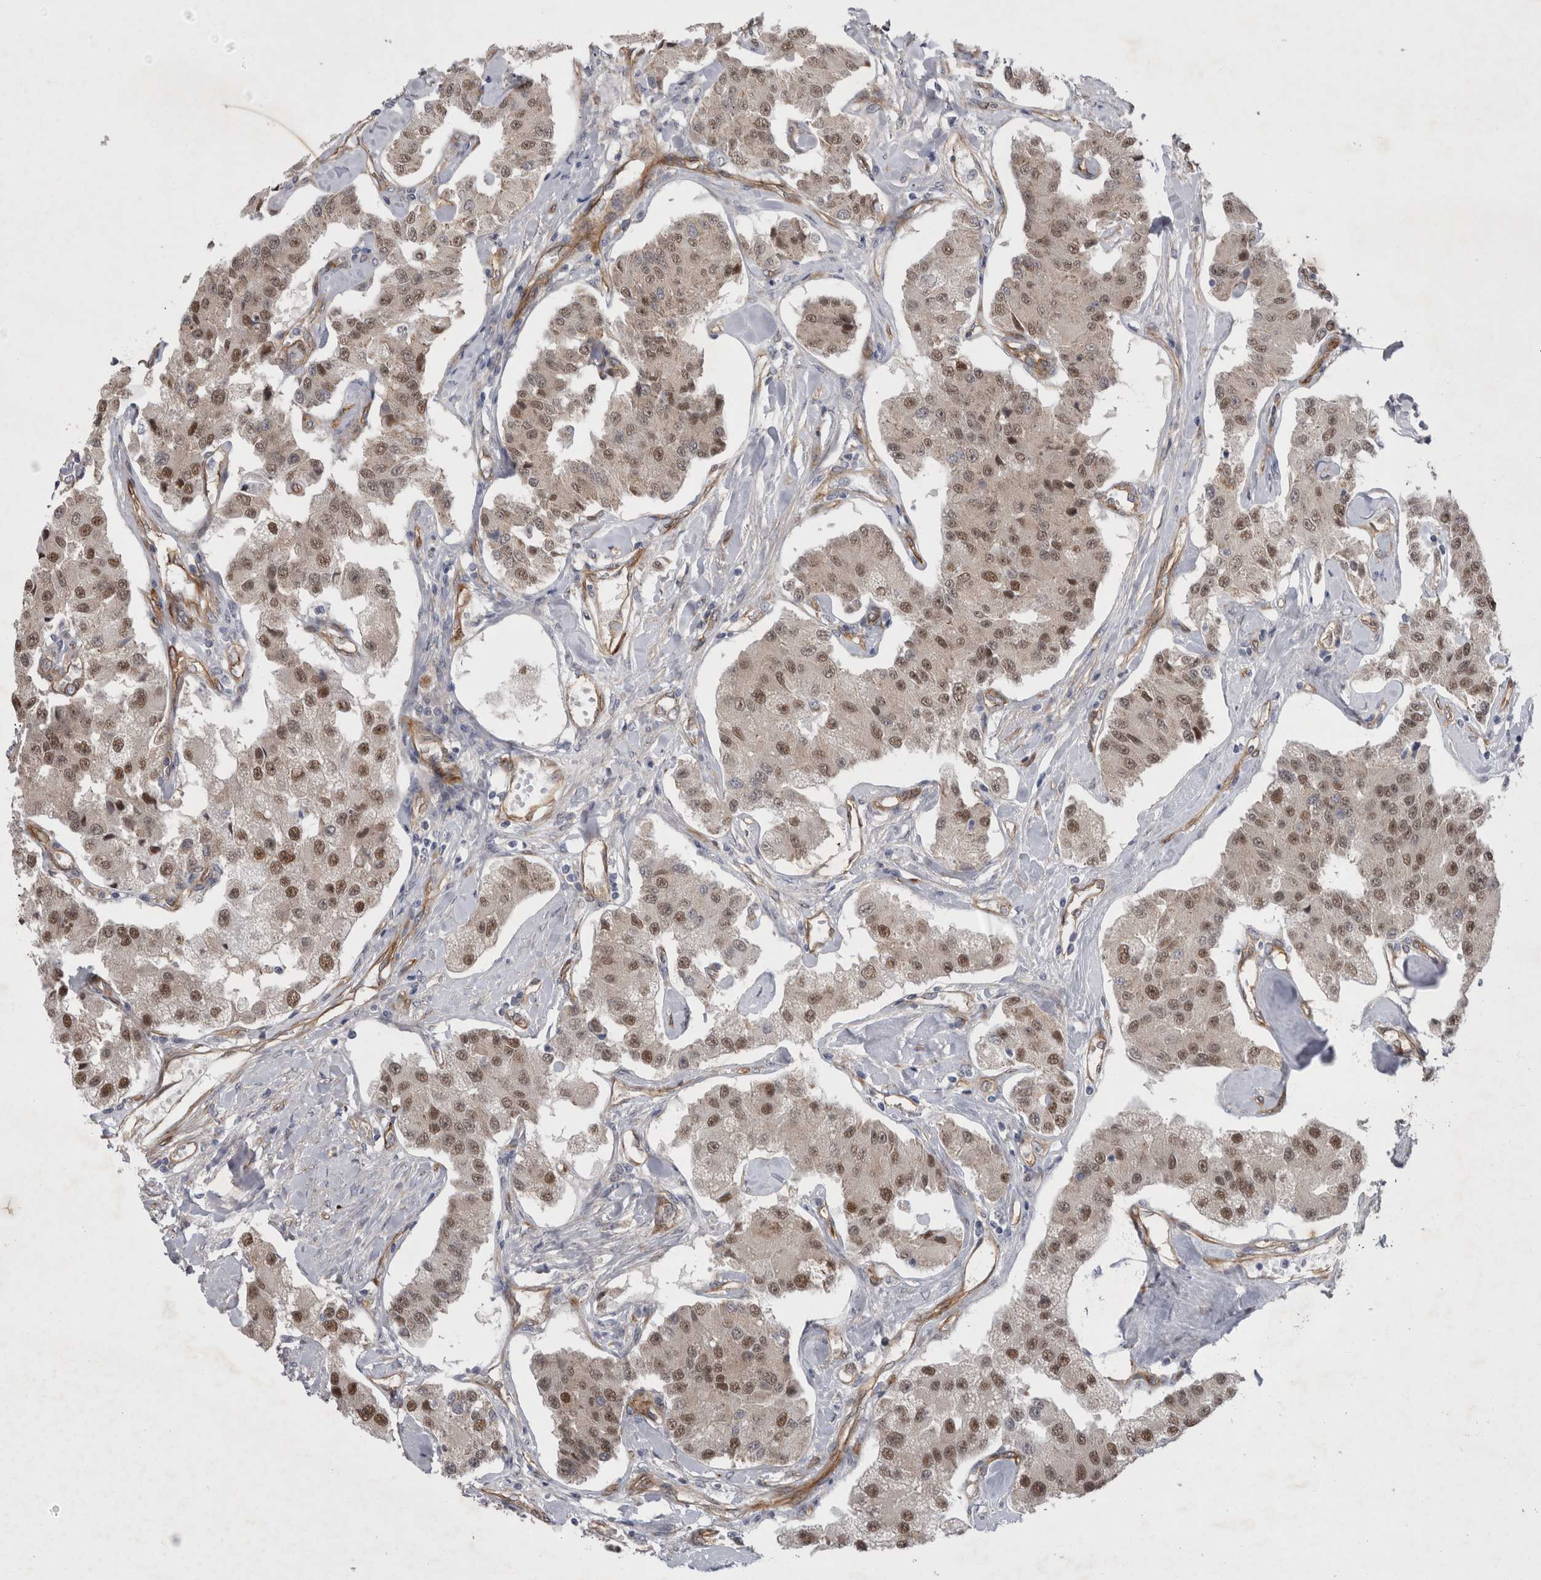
{"staining": {"intensity": "moderate", "quantity": ">75%", "location": "nuclear"}, "tissue": "carcinoid", "cell_type": "Tumor cells", "image_type": "cancer", "snomed": [{"axis": "morphology", "description": "Carcinoid, malignant, NOS"}, {"axis": "topography", "description": "Pancreas"}], "caption": "Moderate nuclear protein expression is appreciated in approximately >75% of tumor cells in carcinoid. (brown staining indicates protein expression, while blue staining denotes nuclei).", "gene": "DDX6", "patient": {"sex": "male", "age": 41}}